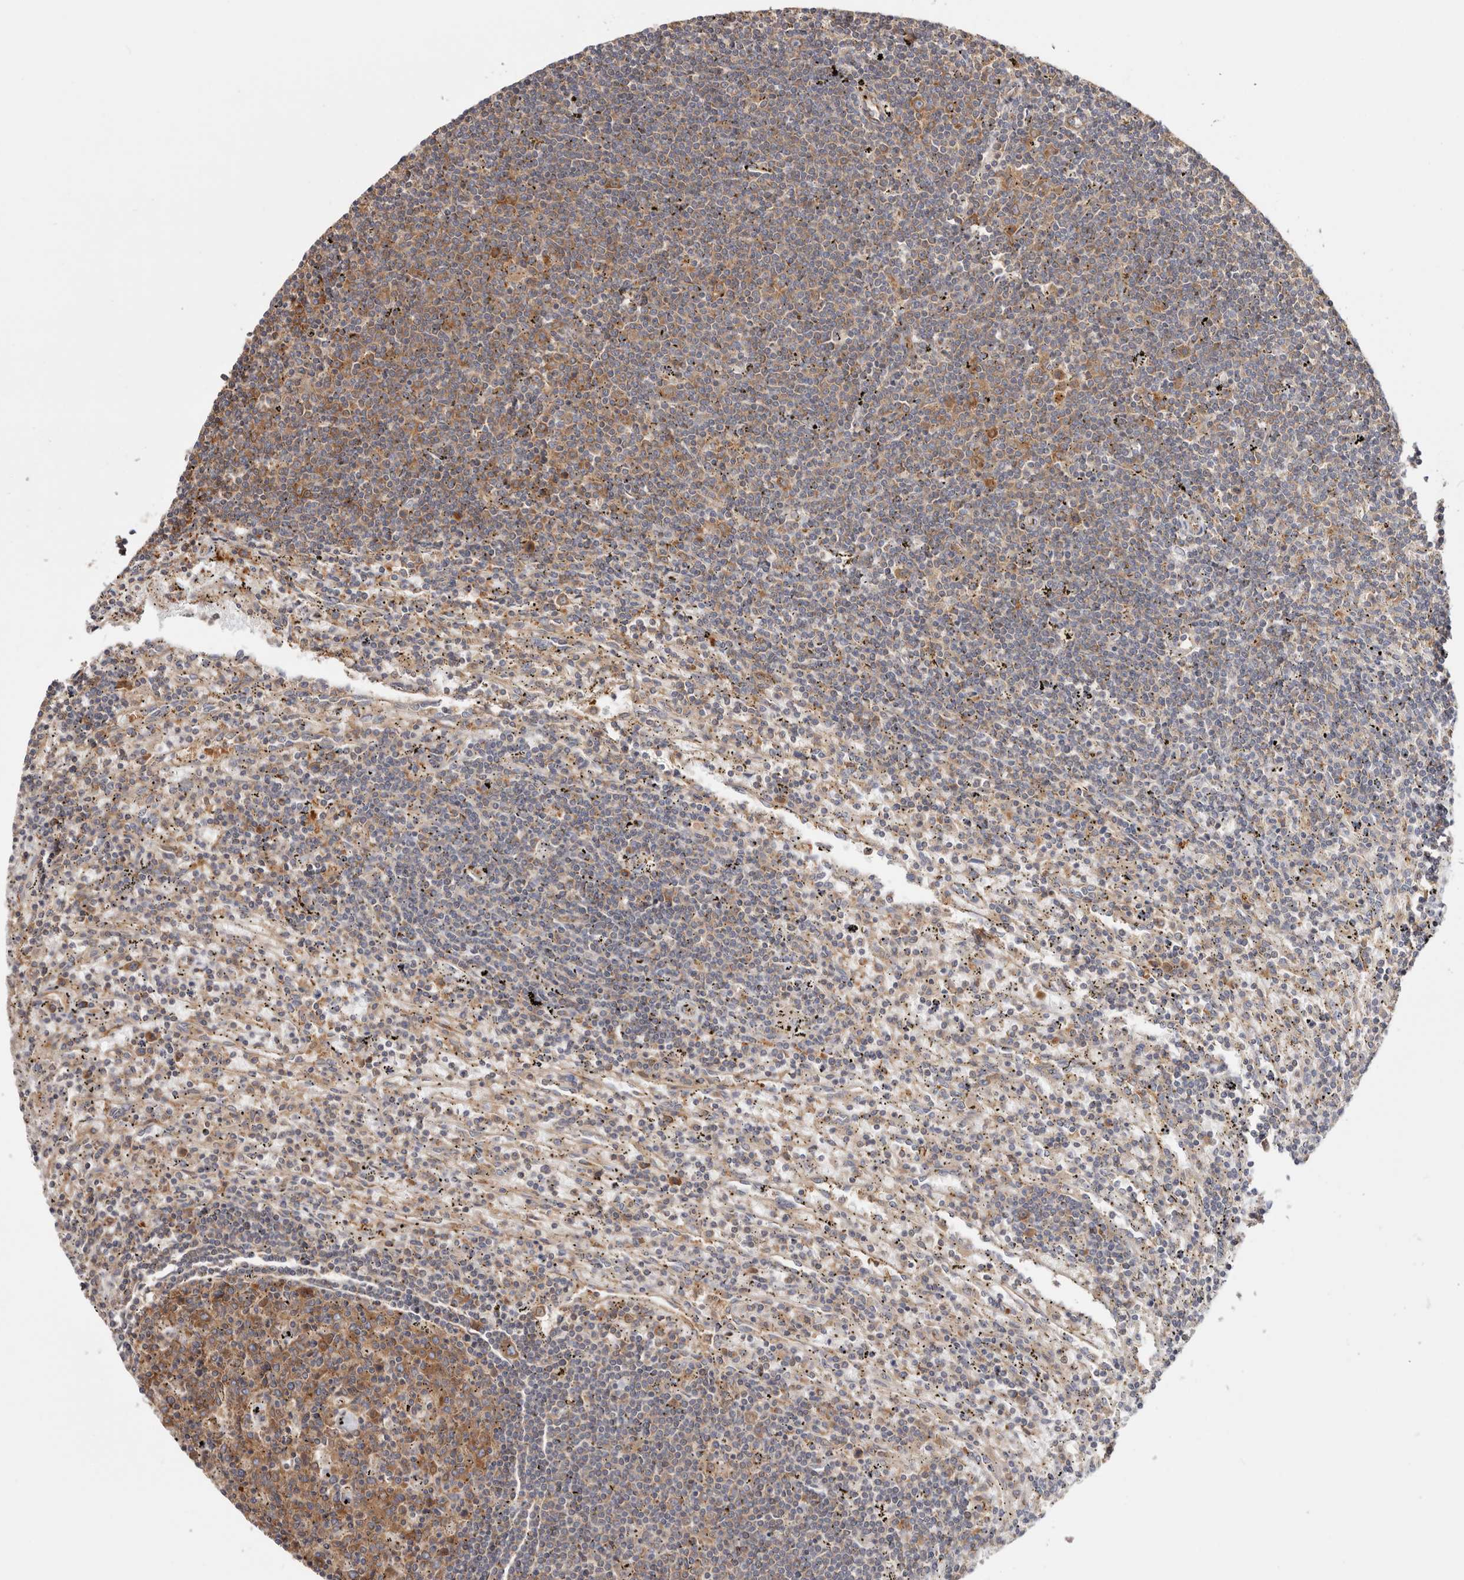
{"staining": {"intensity": "moderate", "quantity": "25%-75%", "location": "cytoplasmic/membranous"}, "tissue": "lymphoma", "cell_type": "Tumor cells", "image_type": "cancer", "snomed": [{"axis": "morphology", "description": "Malignant lymphoma, non-Hodgkin's type, Low grade"}, {"axis": "topography", "description": "Spleen"}], "caption": "Brown immunohistochemical staining in human lymphoma reveals moderate cytoplasmic/membranous expression in approximately 25%-75% of tumor cells.", "gene": "EPRS1", "patient": {"sex": "male", "age": 76}}